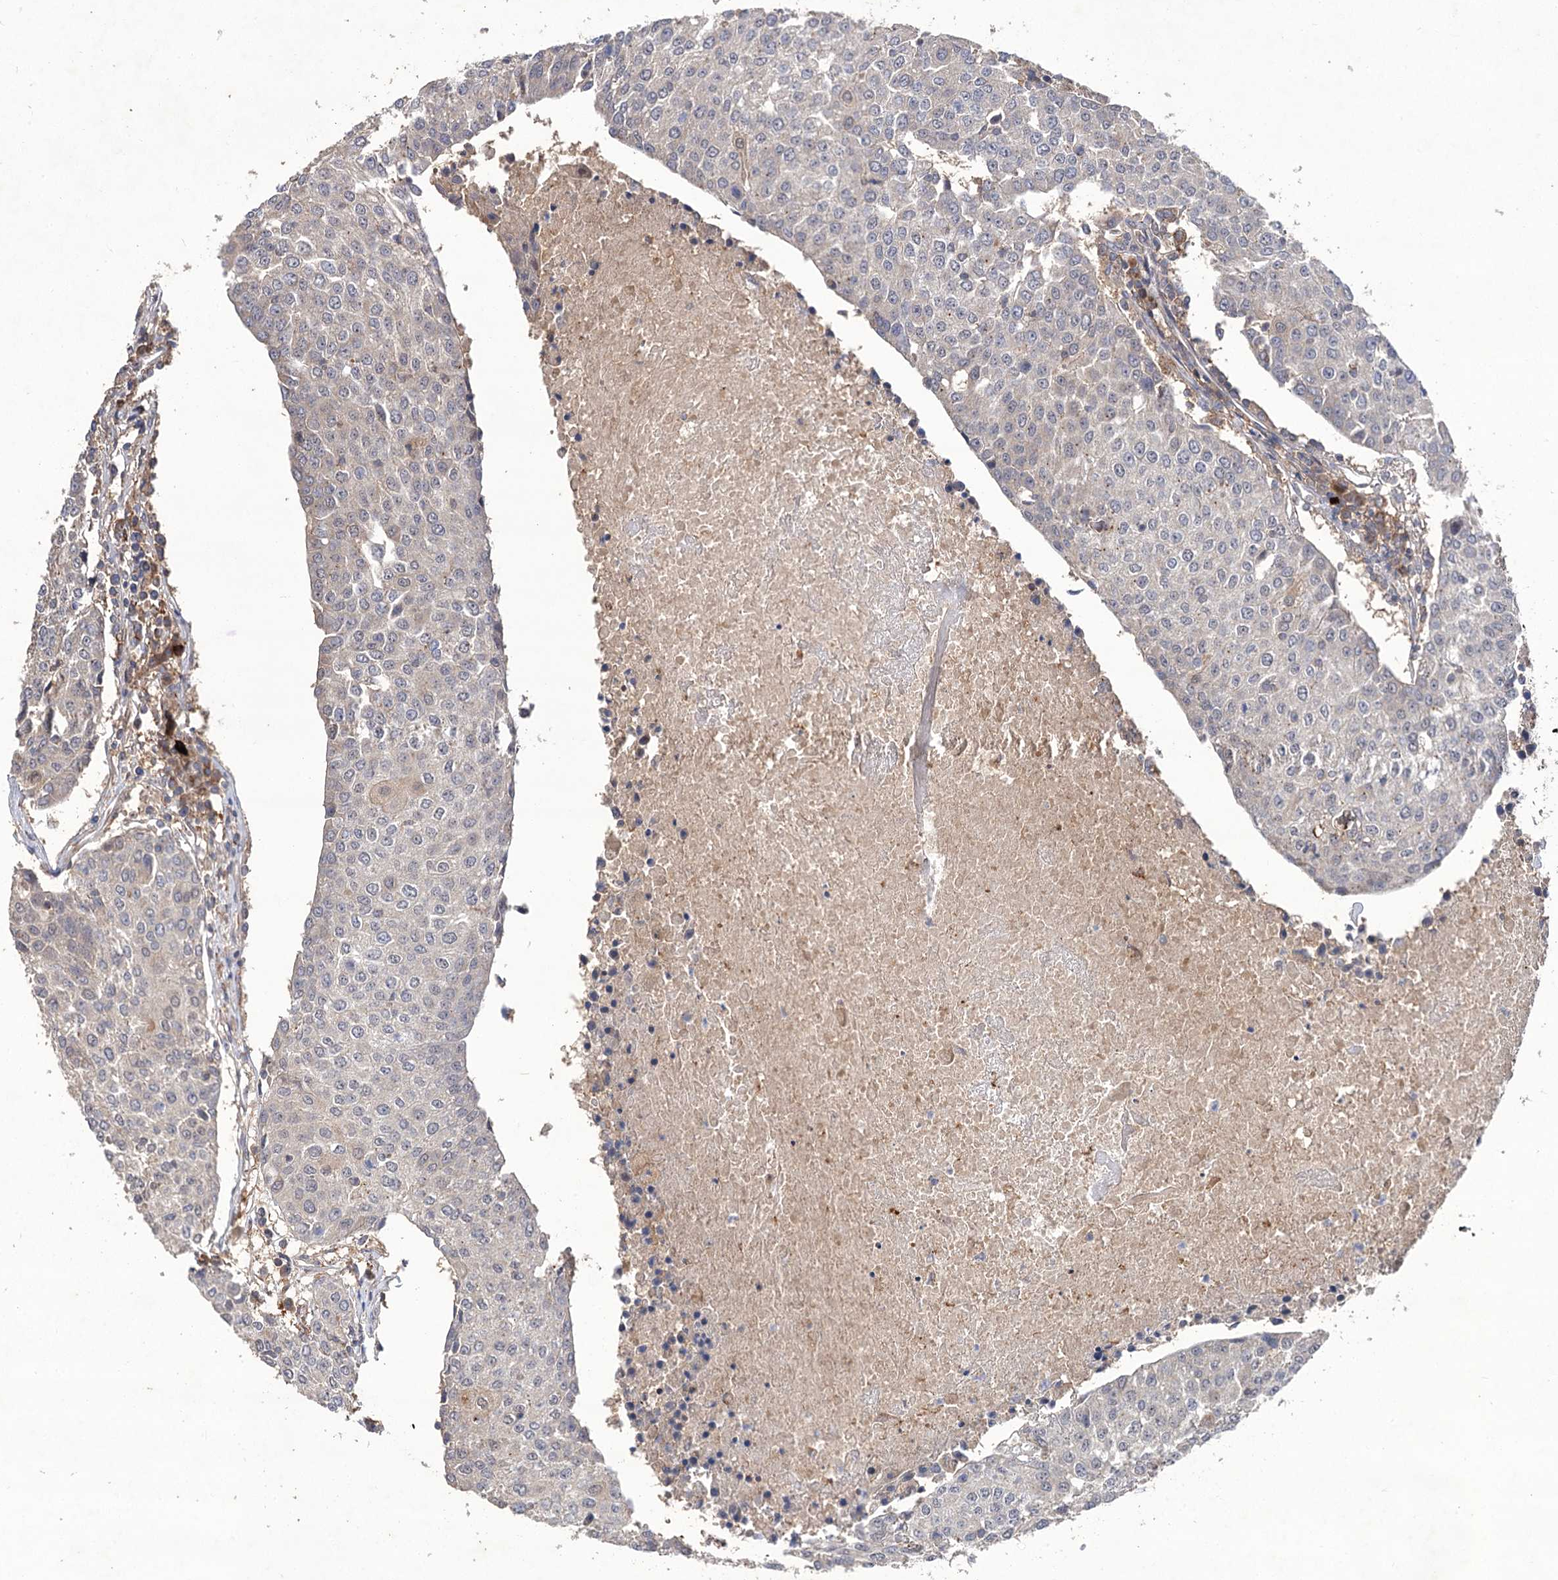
{"staining": {"intensity": "negative", "quantity": "none", "location": "none"}, "tissue": "urothelial cancer", "cell_type": "Tumor cells", "image_type": "cancer", "snomed": [{"axis": "morphology", "description": "Urothelial carcinoma, High grade"}, {"axis": "topography", "description": "Urinary bladder"}], "caption": "DAB immunohistochemical staining of urothelial cancer demonstrates no significant staining in tumor cells.", "gene": "FBXW8", "patient": {"sex": "female", "age": 85}}